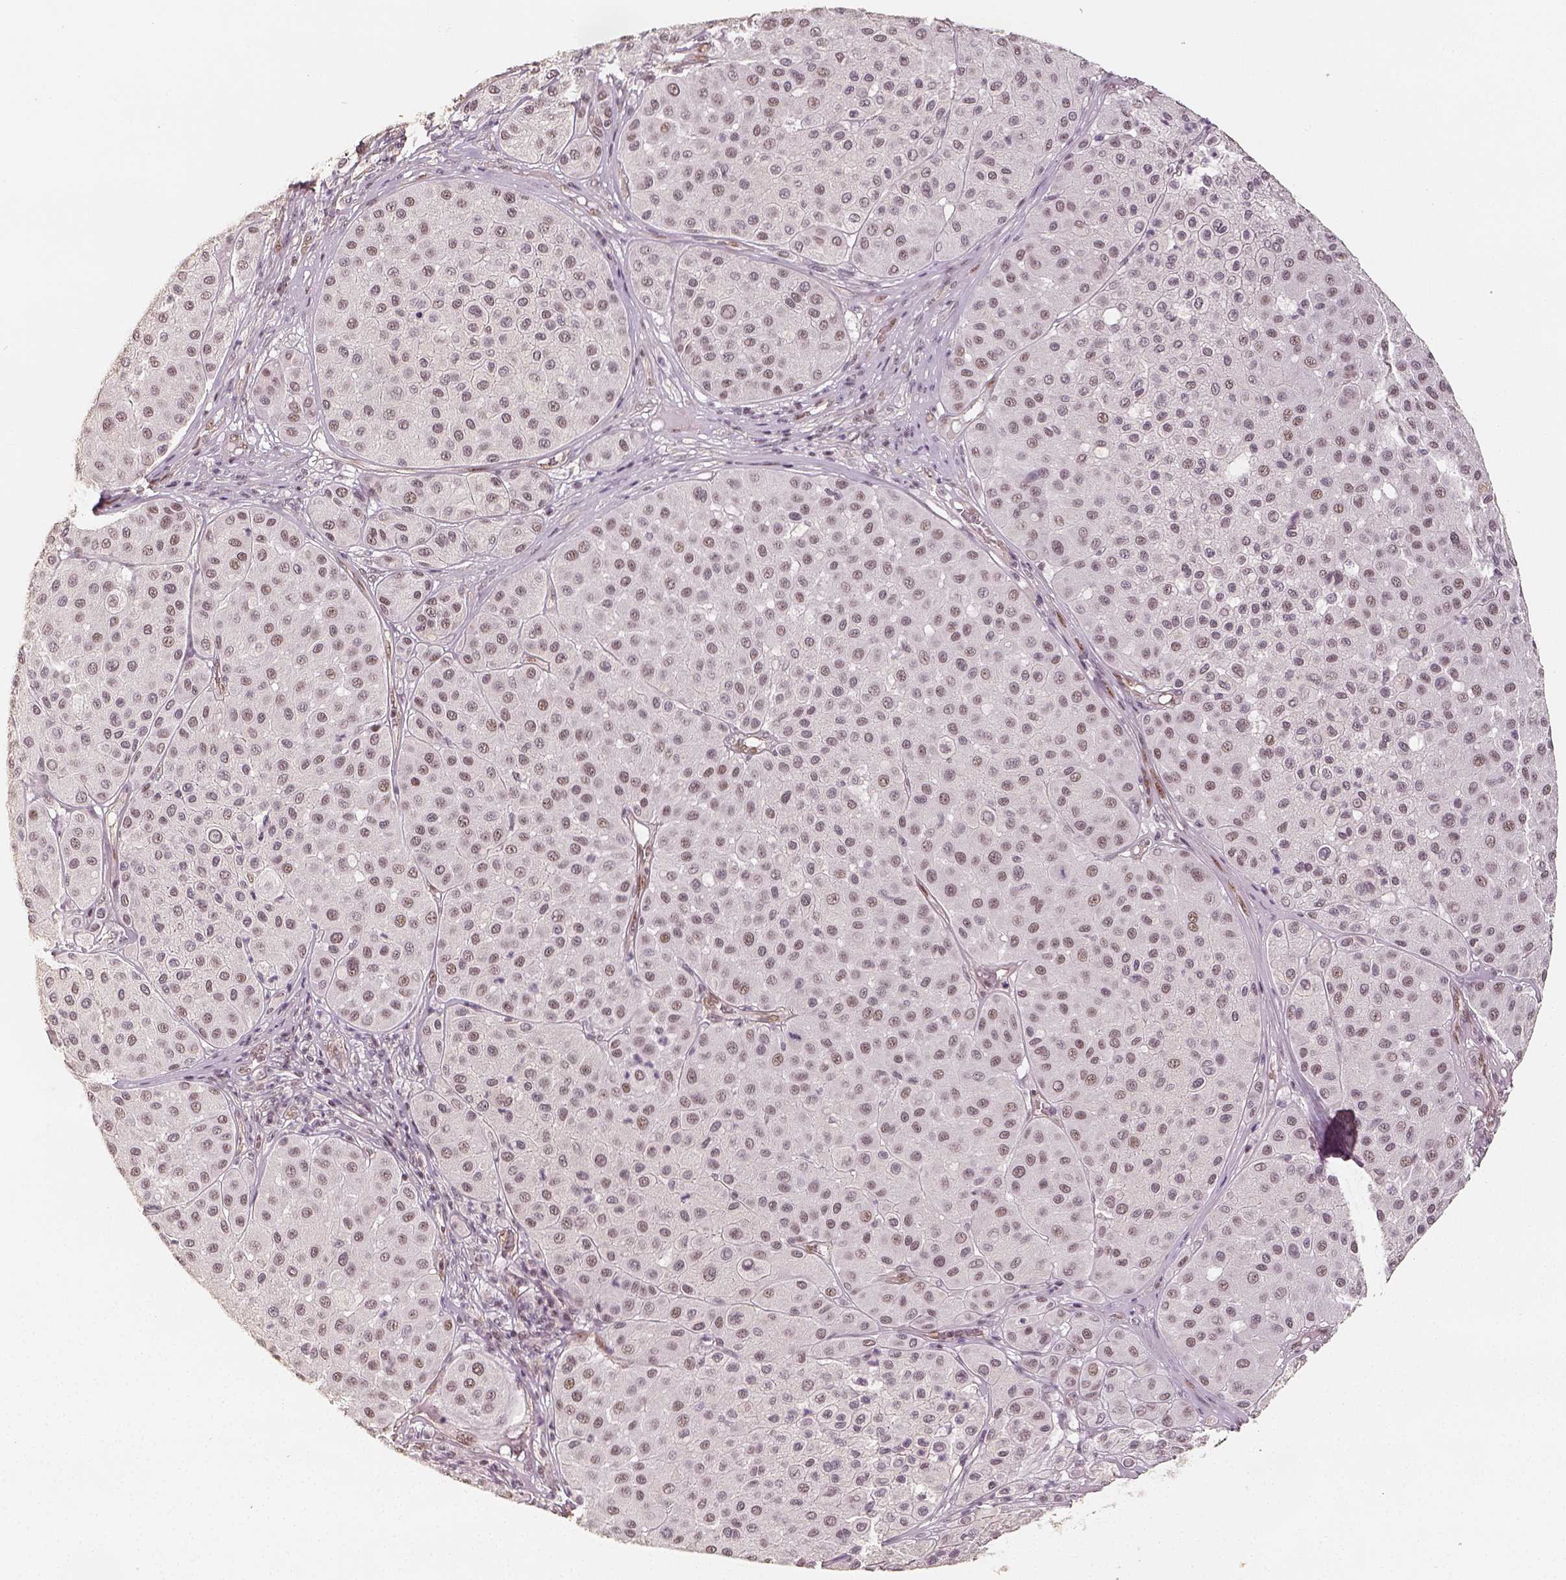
{"staining": {"intensity": "weak", "quantity": "25%-75%", "location": "nuclear"}, "tissue": "melanoma", "cell_type": "Tumor cells", "image_type": "cancer", "snomed": [{"axis": "morphology", "description": "Malignant melanoma, Metastatic site"}, {"axis": "topography", "description": "Smooth muscle"}], "caption": "The immunohistochemical stain labels weak nuclear staining in tumor cells of melanoma tissue.", "gene": "HDAC1", "patient": {"sex": "male", "age": 41}}